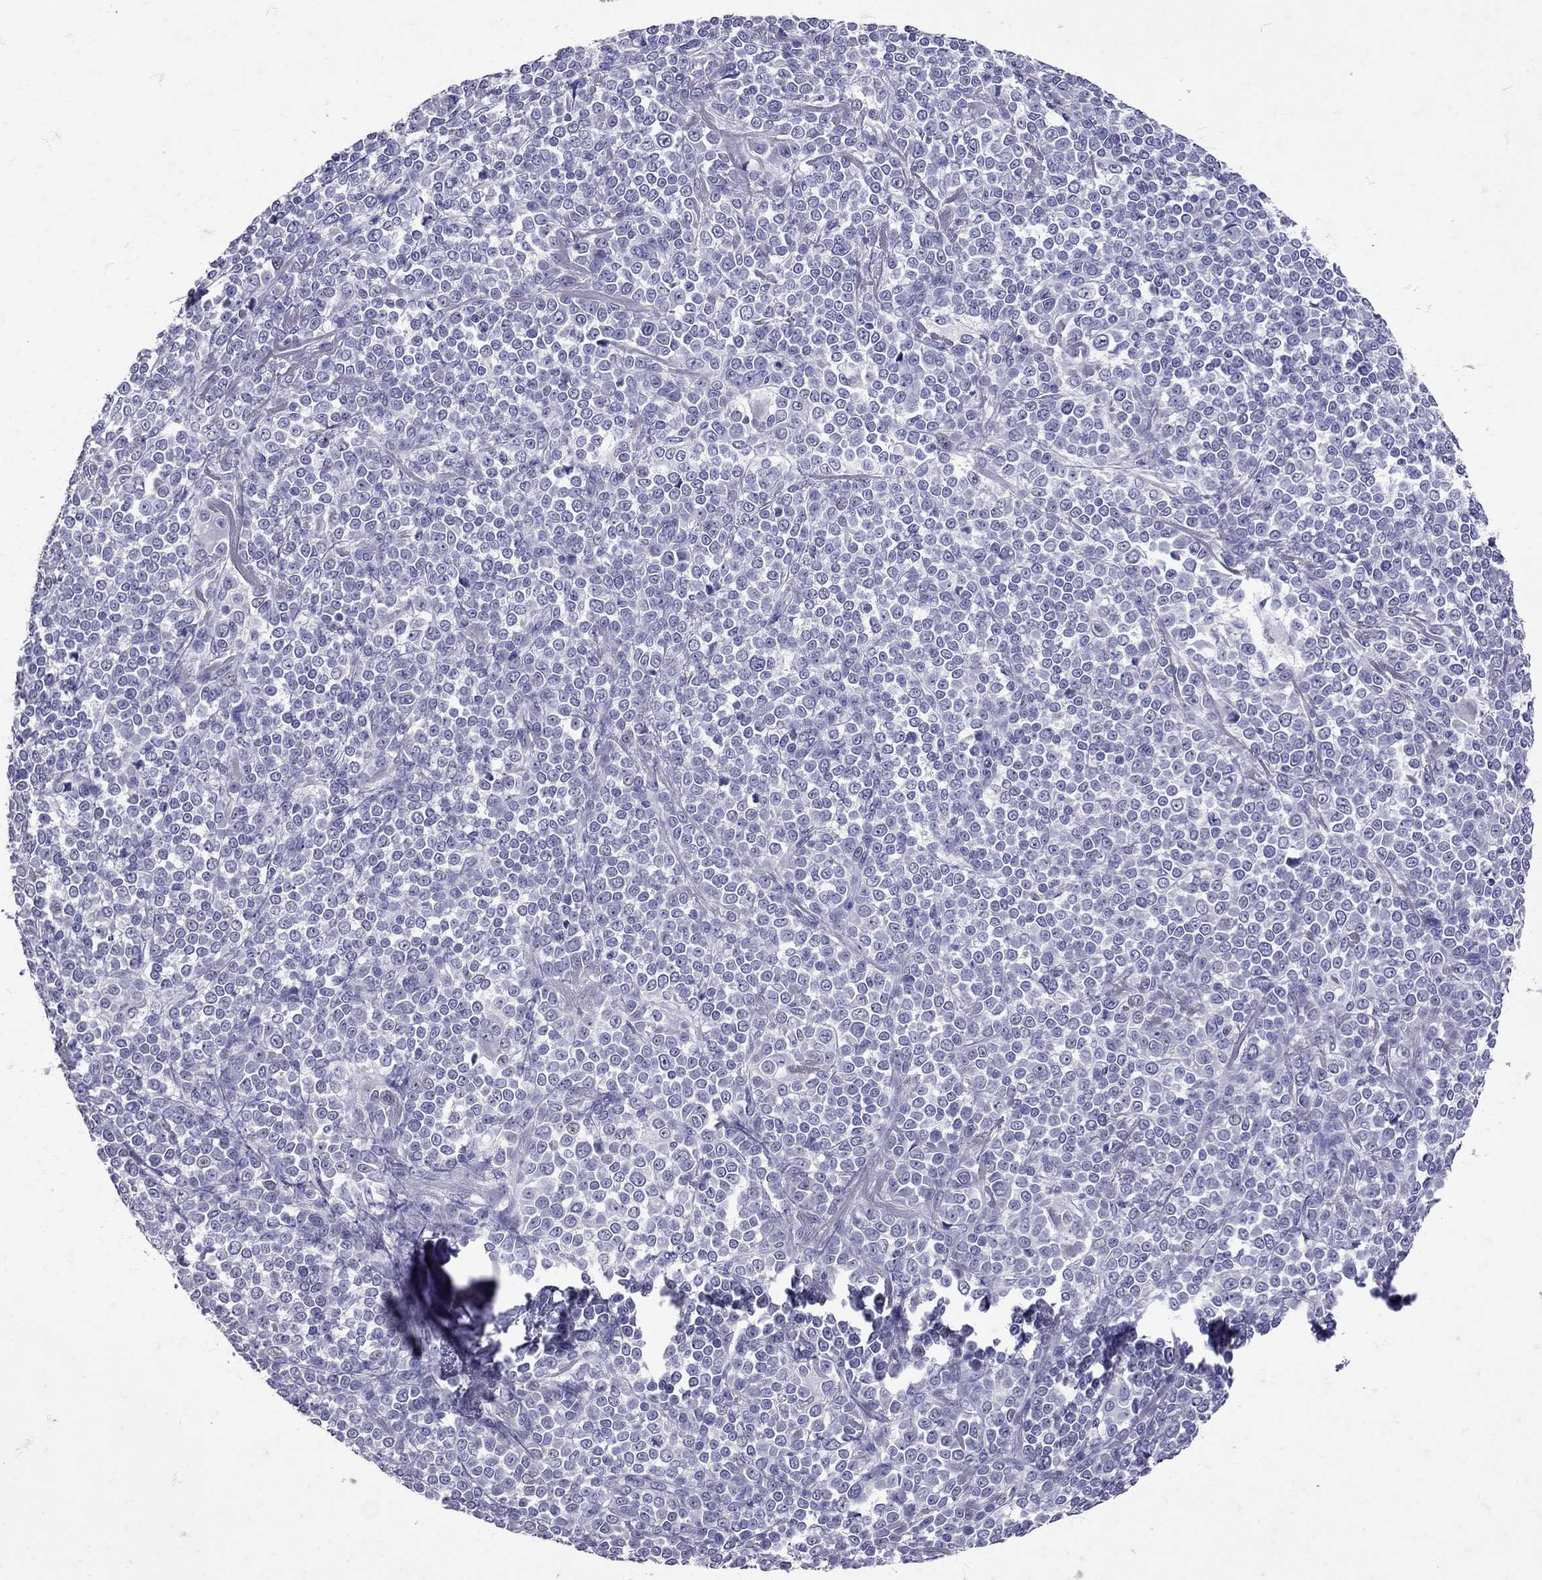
{"staining": {"intensity": "negative", "quantity": "none", "location": "none"}, "tissue": "melanoma", "cell_type": "Tumor cells", "image_type": "cancer", "snomed": [{"axis": "morphology", "description": "Malignant melanoma, NOS"}, {"axis": "topography", "description": "Skin"}], "caption": "An immunohistochemistry micrograph of melanoma is shown. There is no staining in tumor cells of melanoma. The staining is performed using DAB (3,3'-diaminobenzidine) brown chromogen with nuclei counter-stained in using hematoxylin.", "gene": "SST", "patient": {"sex": "female", "age": 95}}